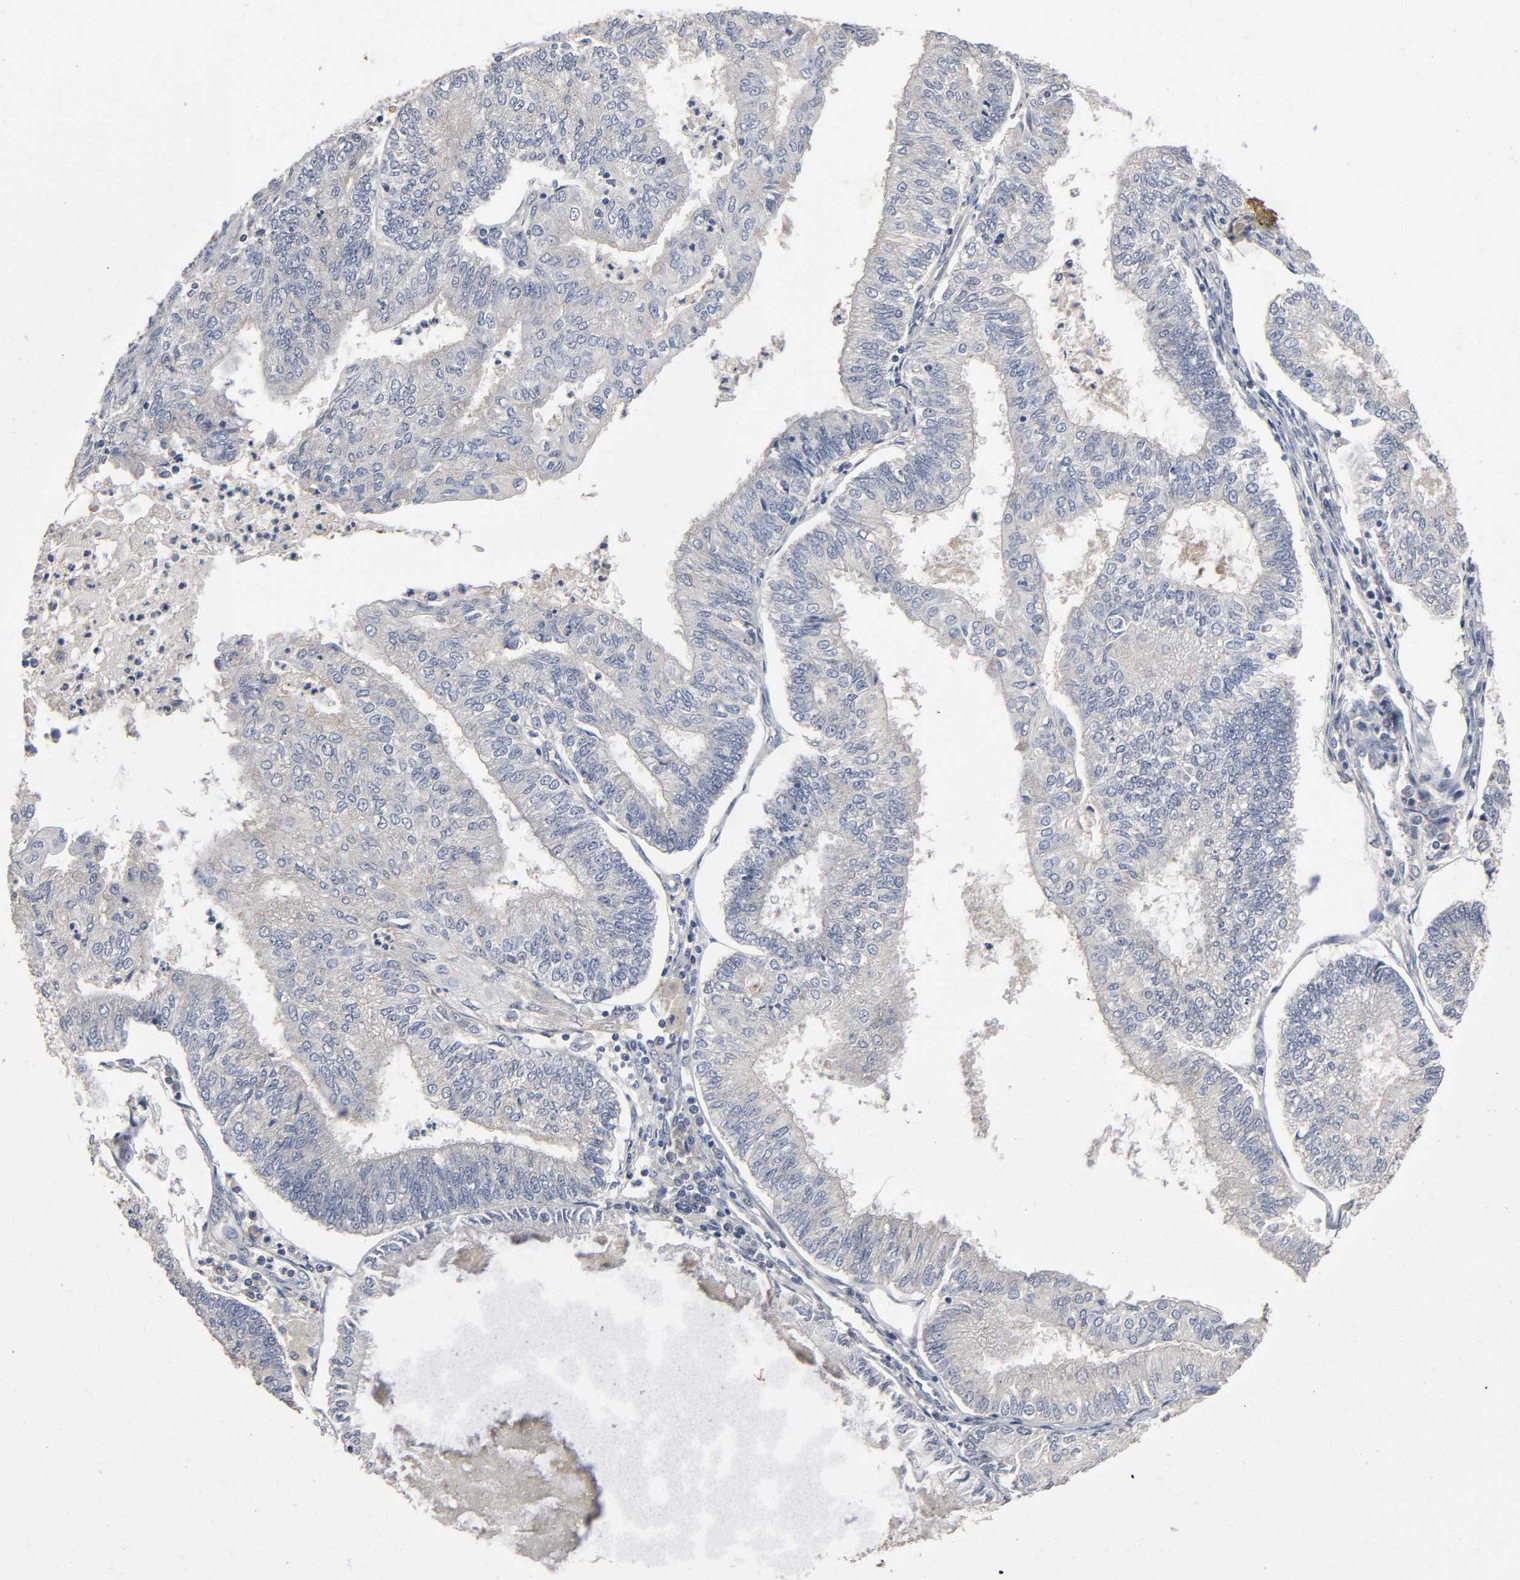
{"staining": {"intensity": "negative", "quantity": "none", "location": "none"}, "tissue": "endometrial cancer", "cell_type": "Tumor cells", "image_type": "cancer", "snomed": [{"axis": "morphology", "description": "Adenocarcinoma, NOS"}, {"axis": "topography", "description": "Endometrium"}], "caption": "DAB immunohistochemical staining of human endometrial cancer reveals no significant positivity in tumor cells.", "gene": "SLC10A2", "patient": {"sex": "female", "age": 59}}